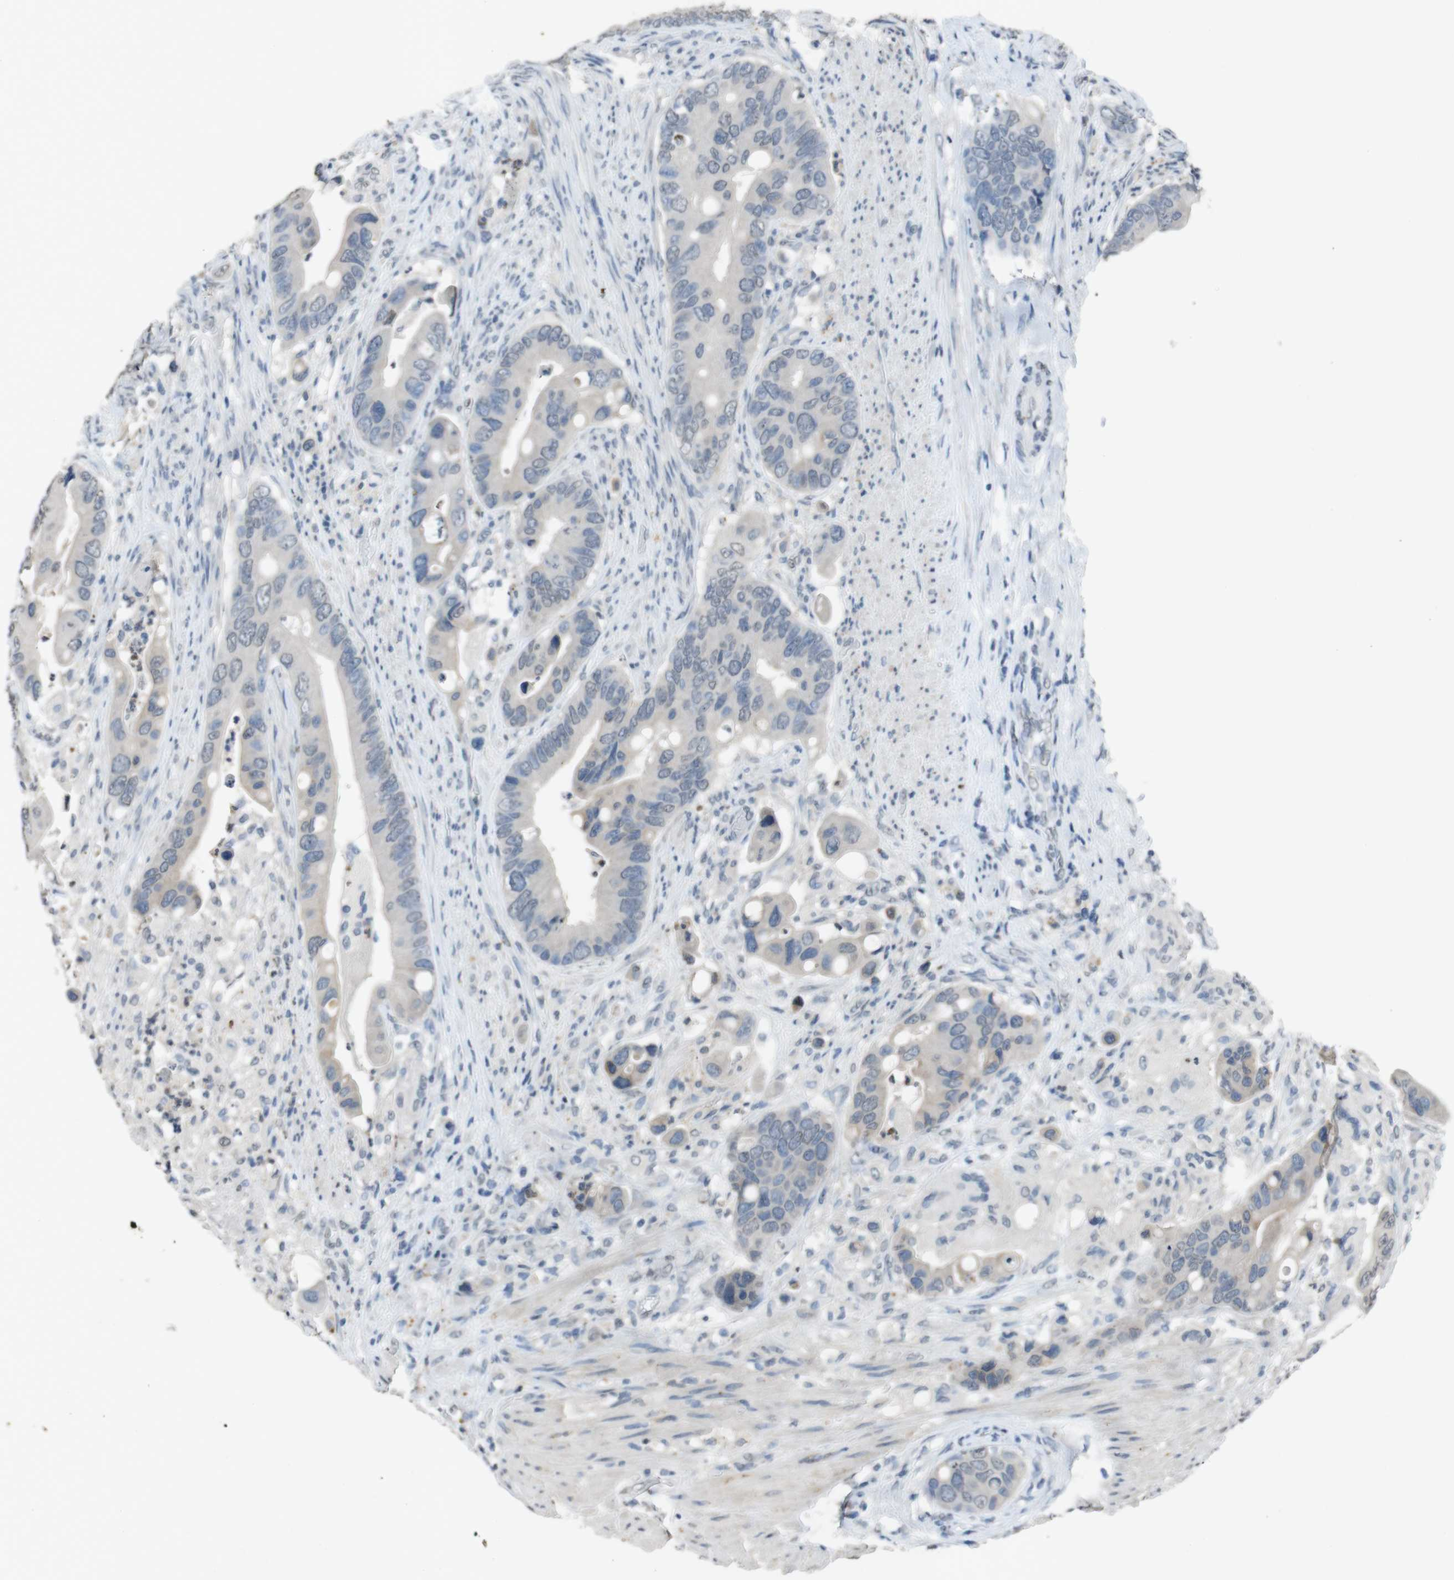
{"staining": {"intensity": "negative", "quantity": "none", "location": "none"}, "tissue": "colorectal cancer", "cell_type": "Tumor cells", "image_type": "cancer", "snomed": [{"axis": "morphology", "description": "Adenocarcinoma, NOS"}, {"axis": "topography", "description": "Rectum"}], "caption": "Tumor cells are negative for brown protein staining in colorectal cancer (adenocarcinoma).", "gene": "STBD1", "patient": {"sex": "female", "age": 57}}